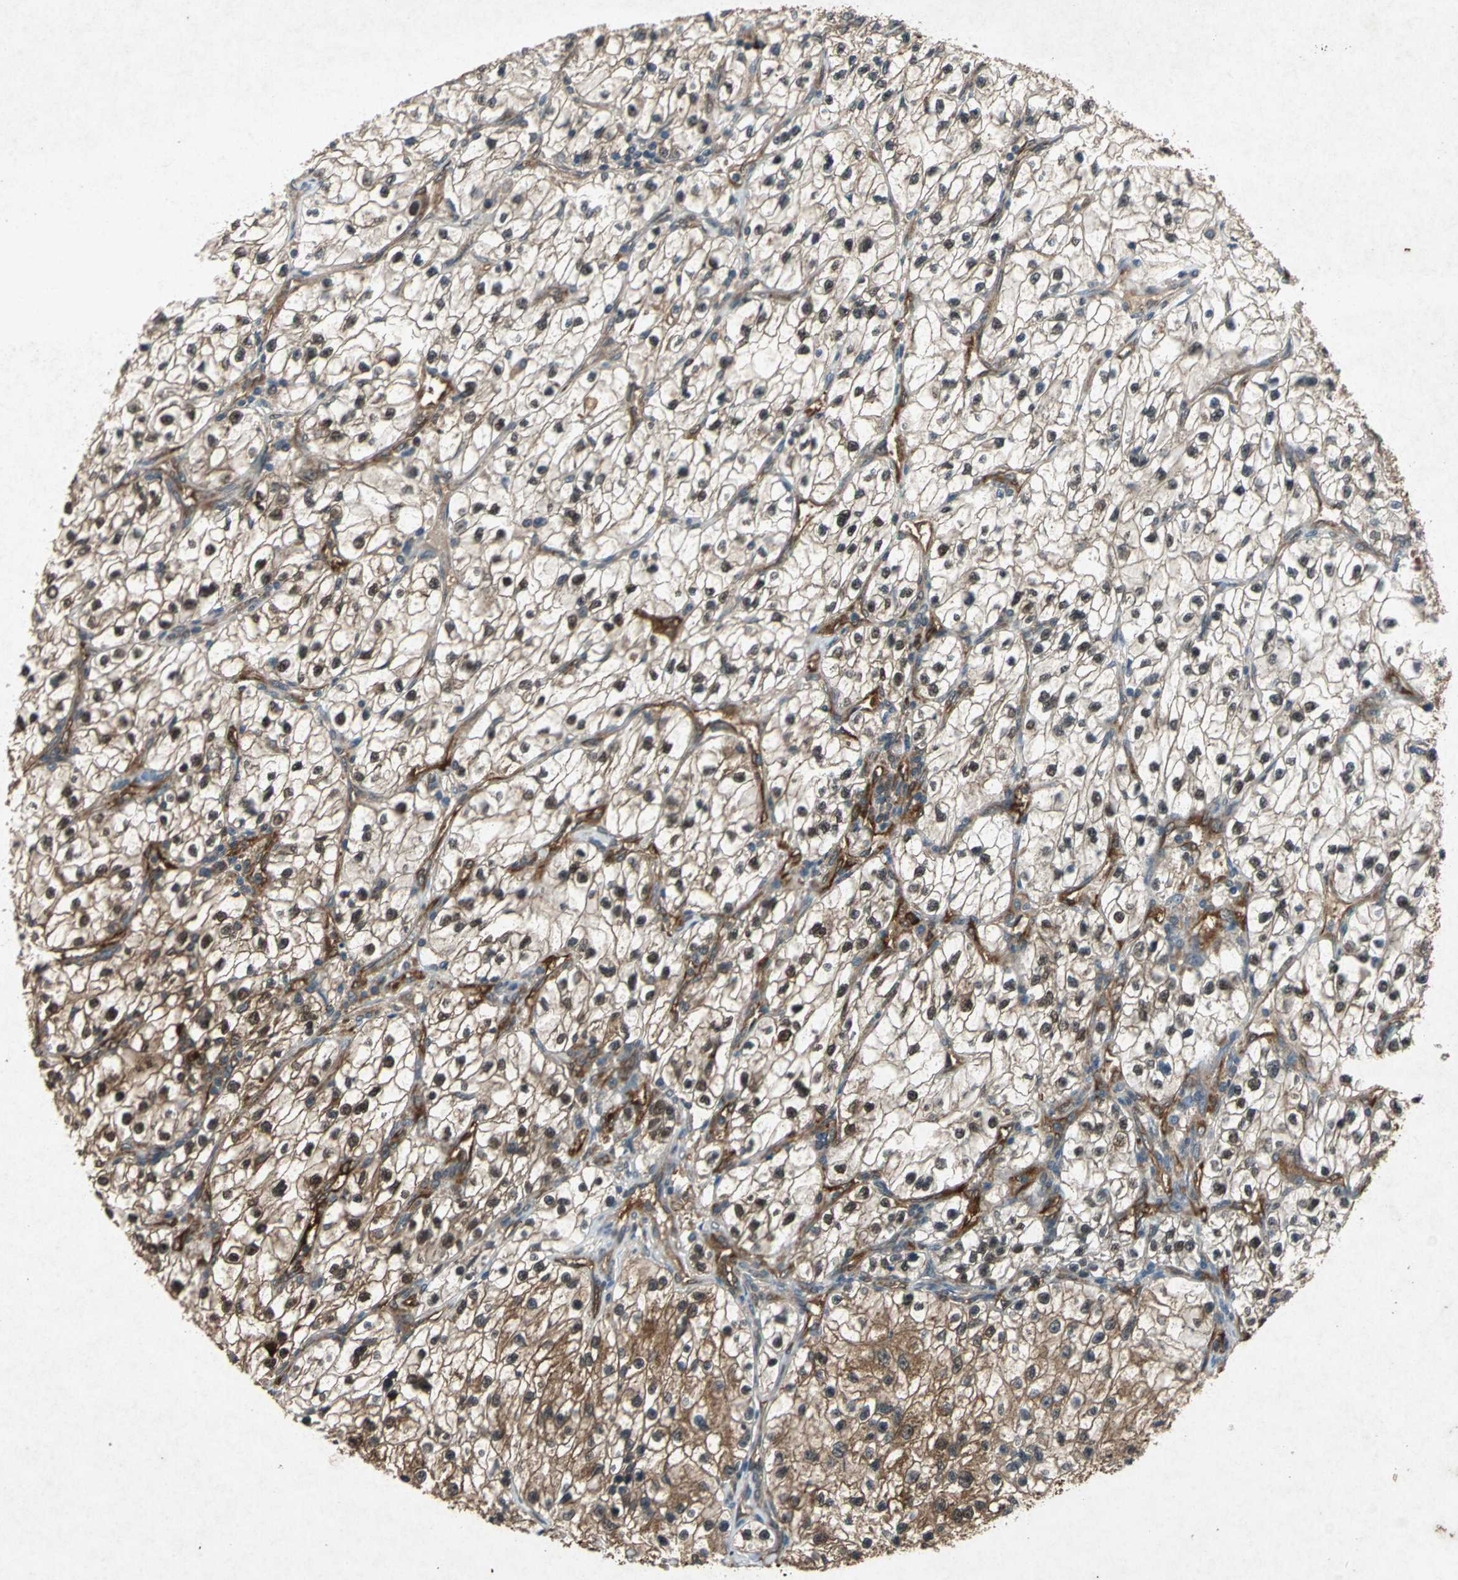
{"staining": {"intensity": "moderate", "quantity": "25%-75%", "location": "cytoplasmic/membranous"}, "tissue": "renal cancer", "cell_type": "Tumor cells", "image_type": "cancer", "snomed": [{"axis": "morphology", "description": "Adenocarcinoma, NOS"}, {"axis": "topography", "description": "Kidney"}], "caption": "Human renal cancer stained with a brown dye demonstrates moderate cytoplasmic/membranous positive positivity in approximately 25%-75% of tumor cells.", "gene": "HSP90AB1", "patient": {"sex": "female", "age": 57}}